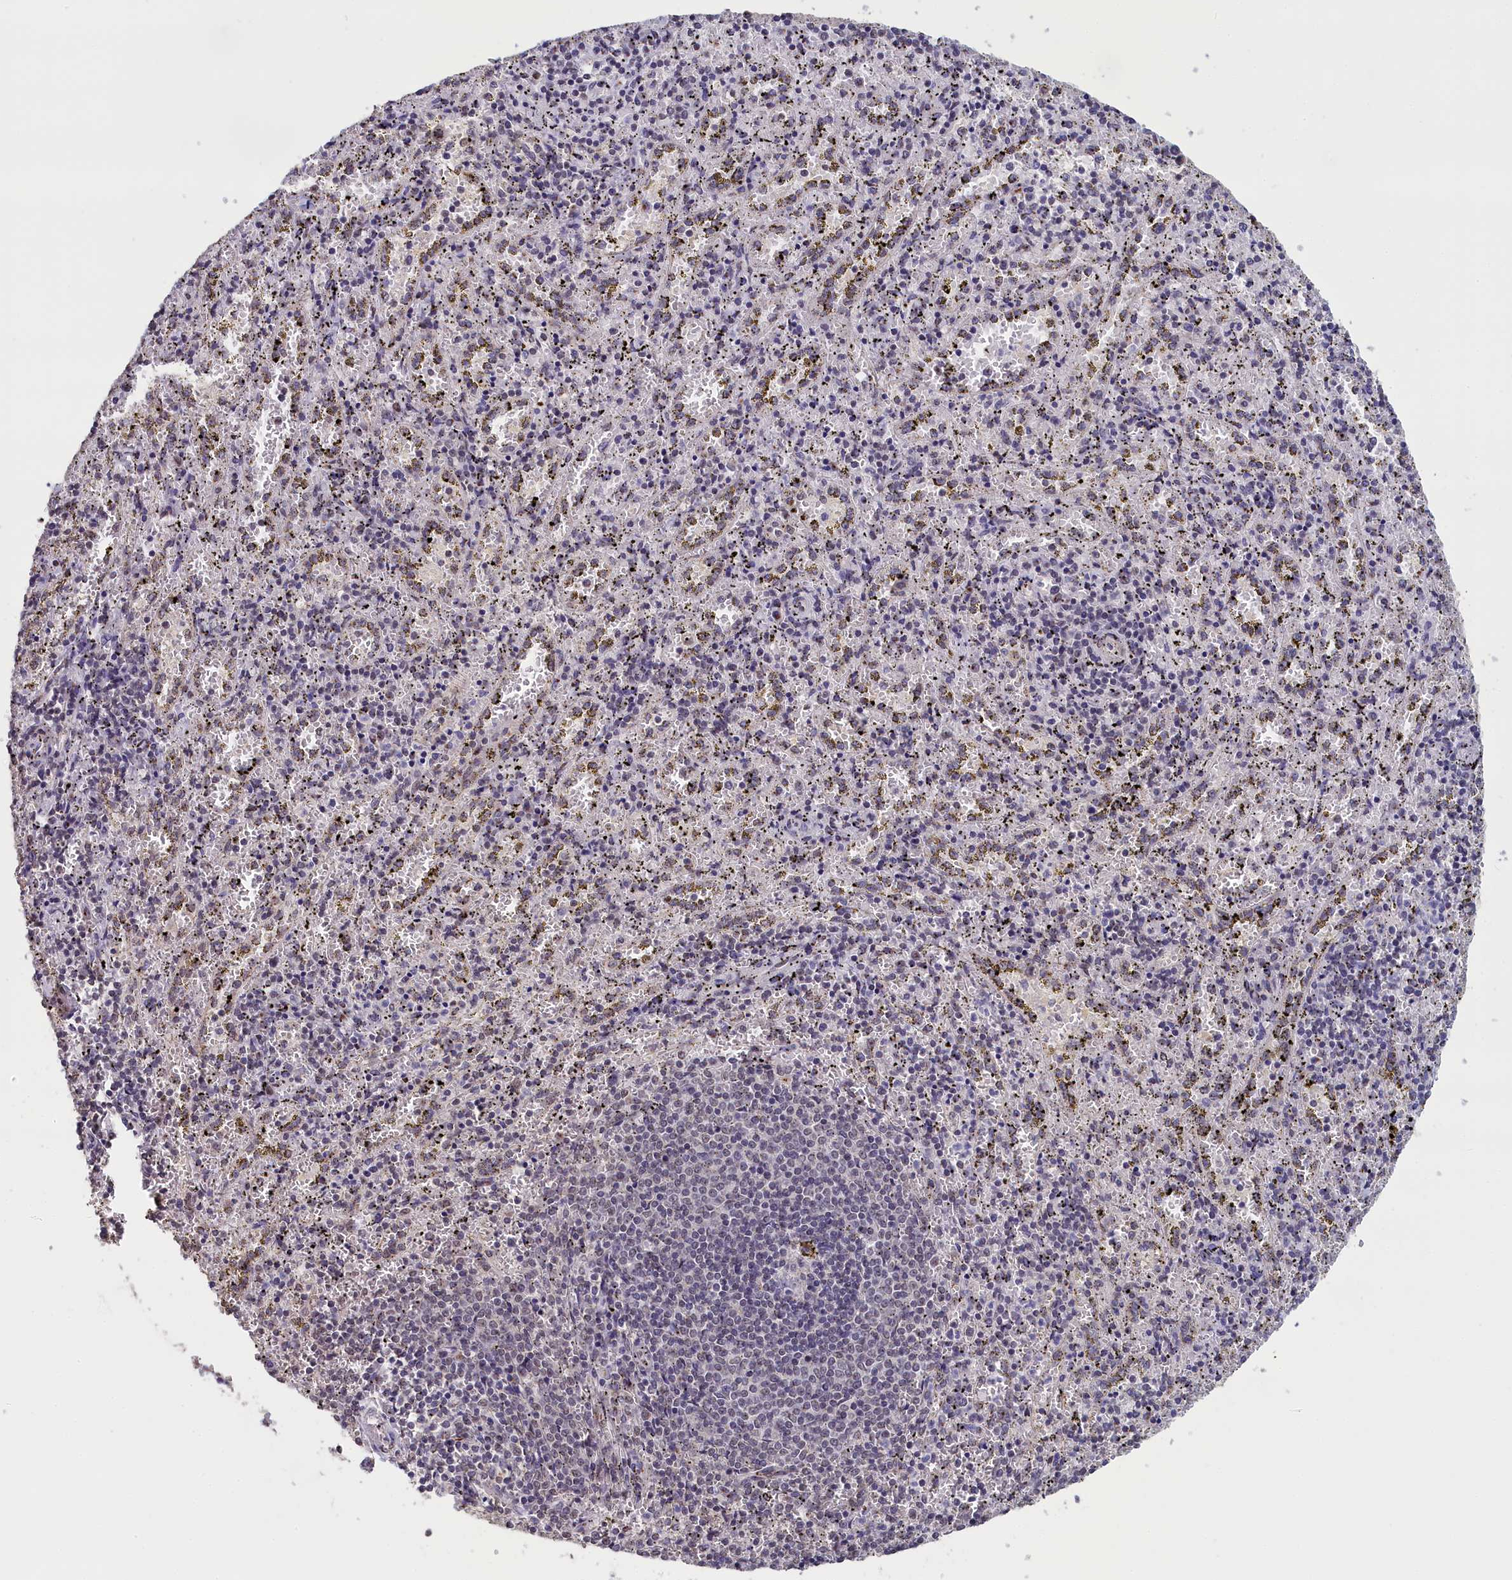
{"staining": {"intensity": "negative", "quantity": "none", "location": "none"}, "tissue": "spleen", "cell_type": "Cells in red pulp", "image_type": "normal", "snomed": [{"axis": "morphology", "description": "Normal tissue, NOS"}, {"axis": "topography", "description": "Spleen"}], "caption": "Immunohistochemistry (IHC) micrograph of normal spleen: spleen stained with DAB (3,3'-diaminobenzidine) exhibits no significant protein staining in cells in red pulp.", "gene": "PIGQ", "patient": {"sex": "male", "age": 11}}